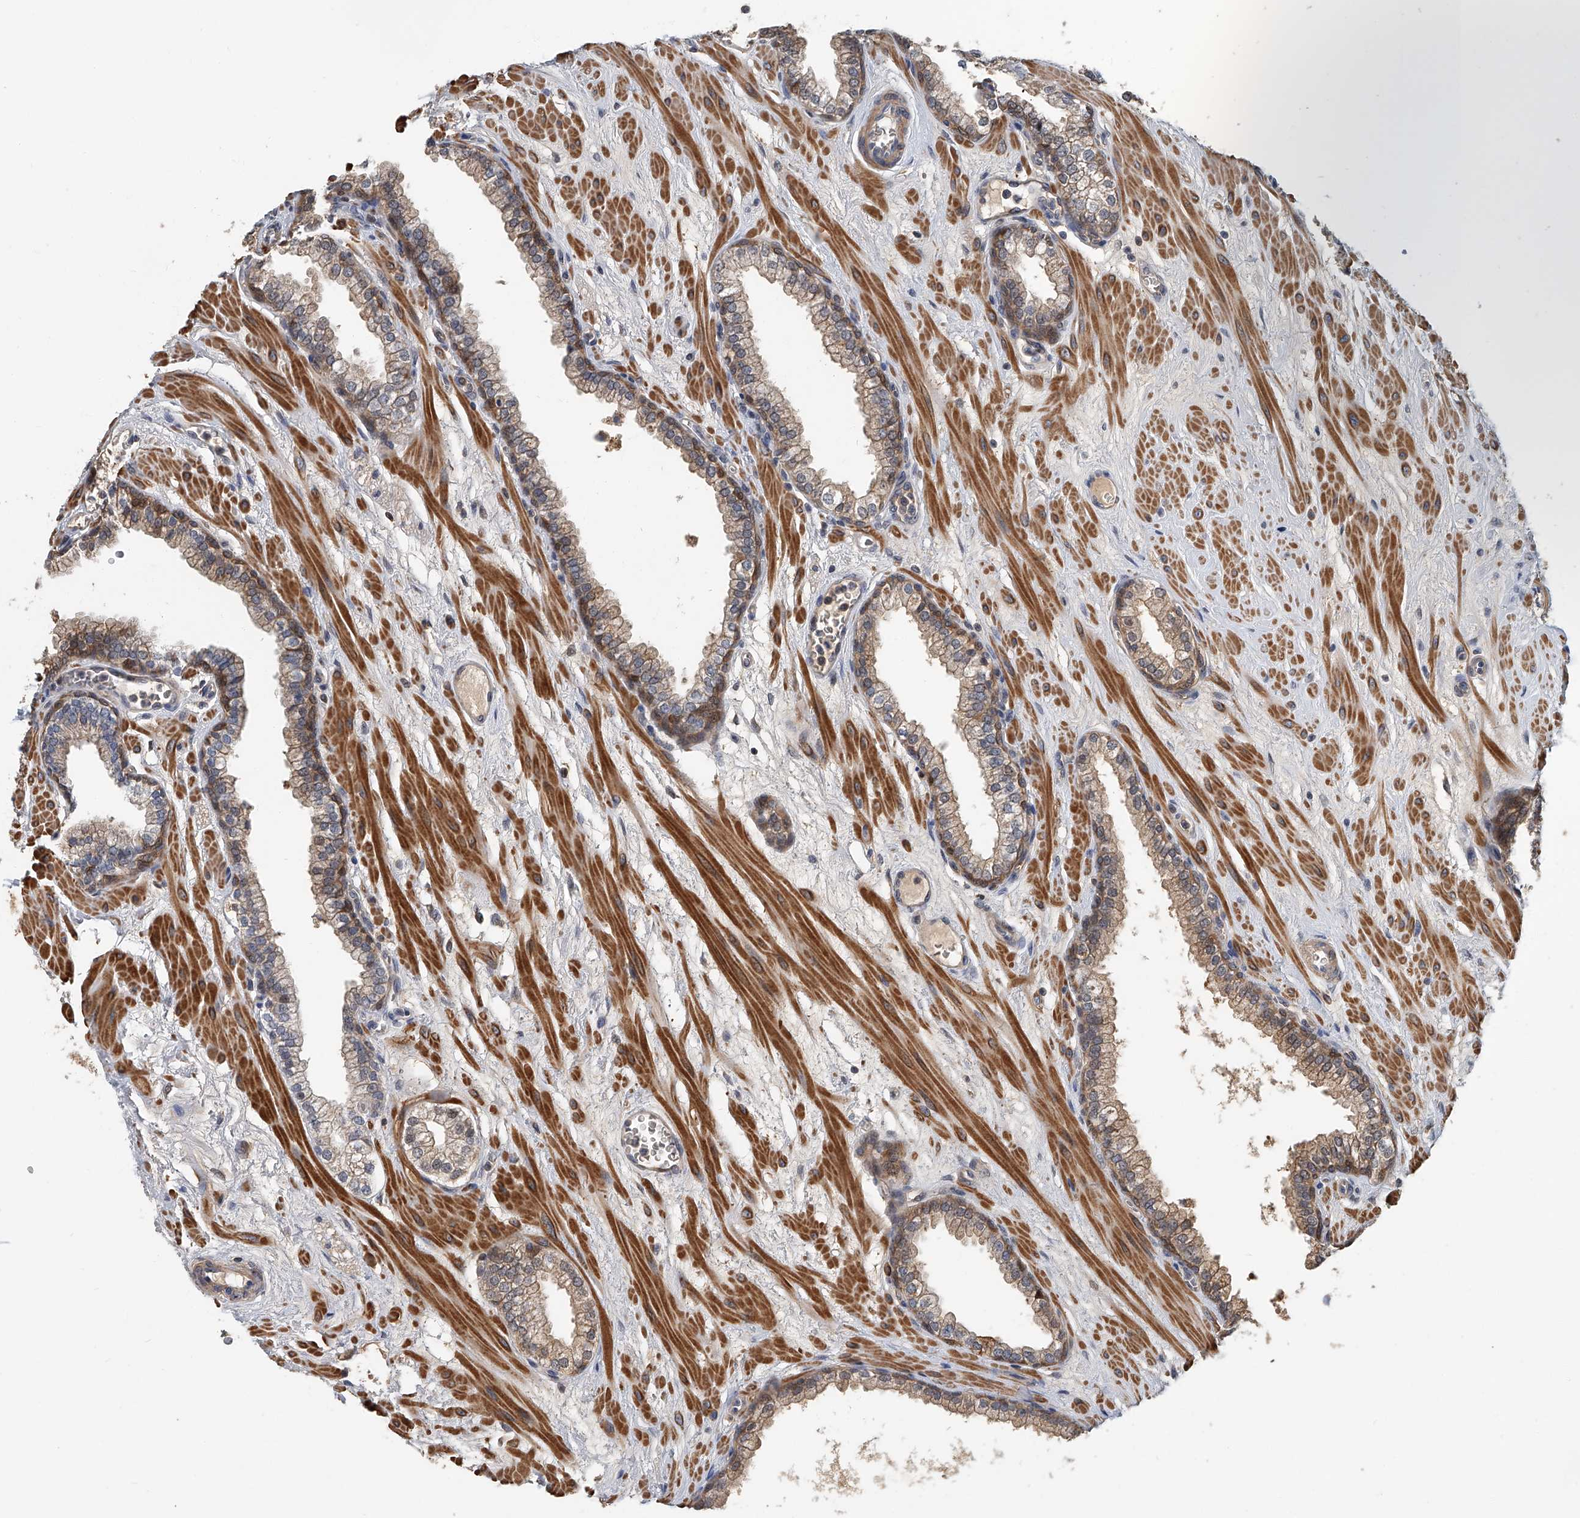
{"staining": {"intensity": "moderate", "quantity": "25%-75%", "location": "cytoplasmic/membranous"}, "tissue": "prostate", "cell_type": "Glandular cells", "image_type": "normal", "snomed": [{"axis": "morphology", "description": "Normal tissue, NOS"}, {"axis": "morphology", "description": "Urothelial carcinoma, Low grade"}, {"axis": "topography", "description": "Urinary bladder"}, {"axis": "topography", "description": "Prostate"}], "caption": "DAB immunohistochemical staining of benign human prostate shows moderate cytoplasmic/membranous protein staining in about 25%-75% of glandular cells.", "gene": "CD200", "patient": {"sex": "male", "age": 60}}